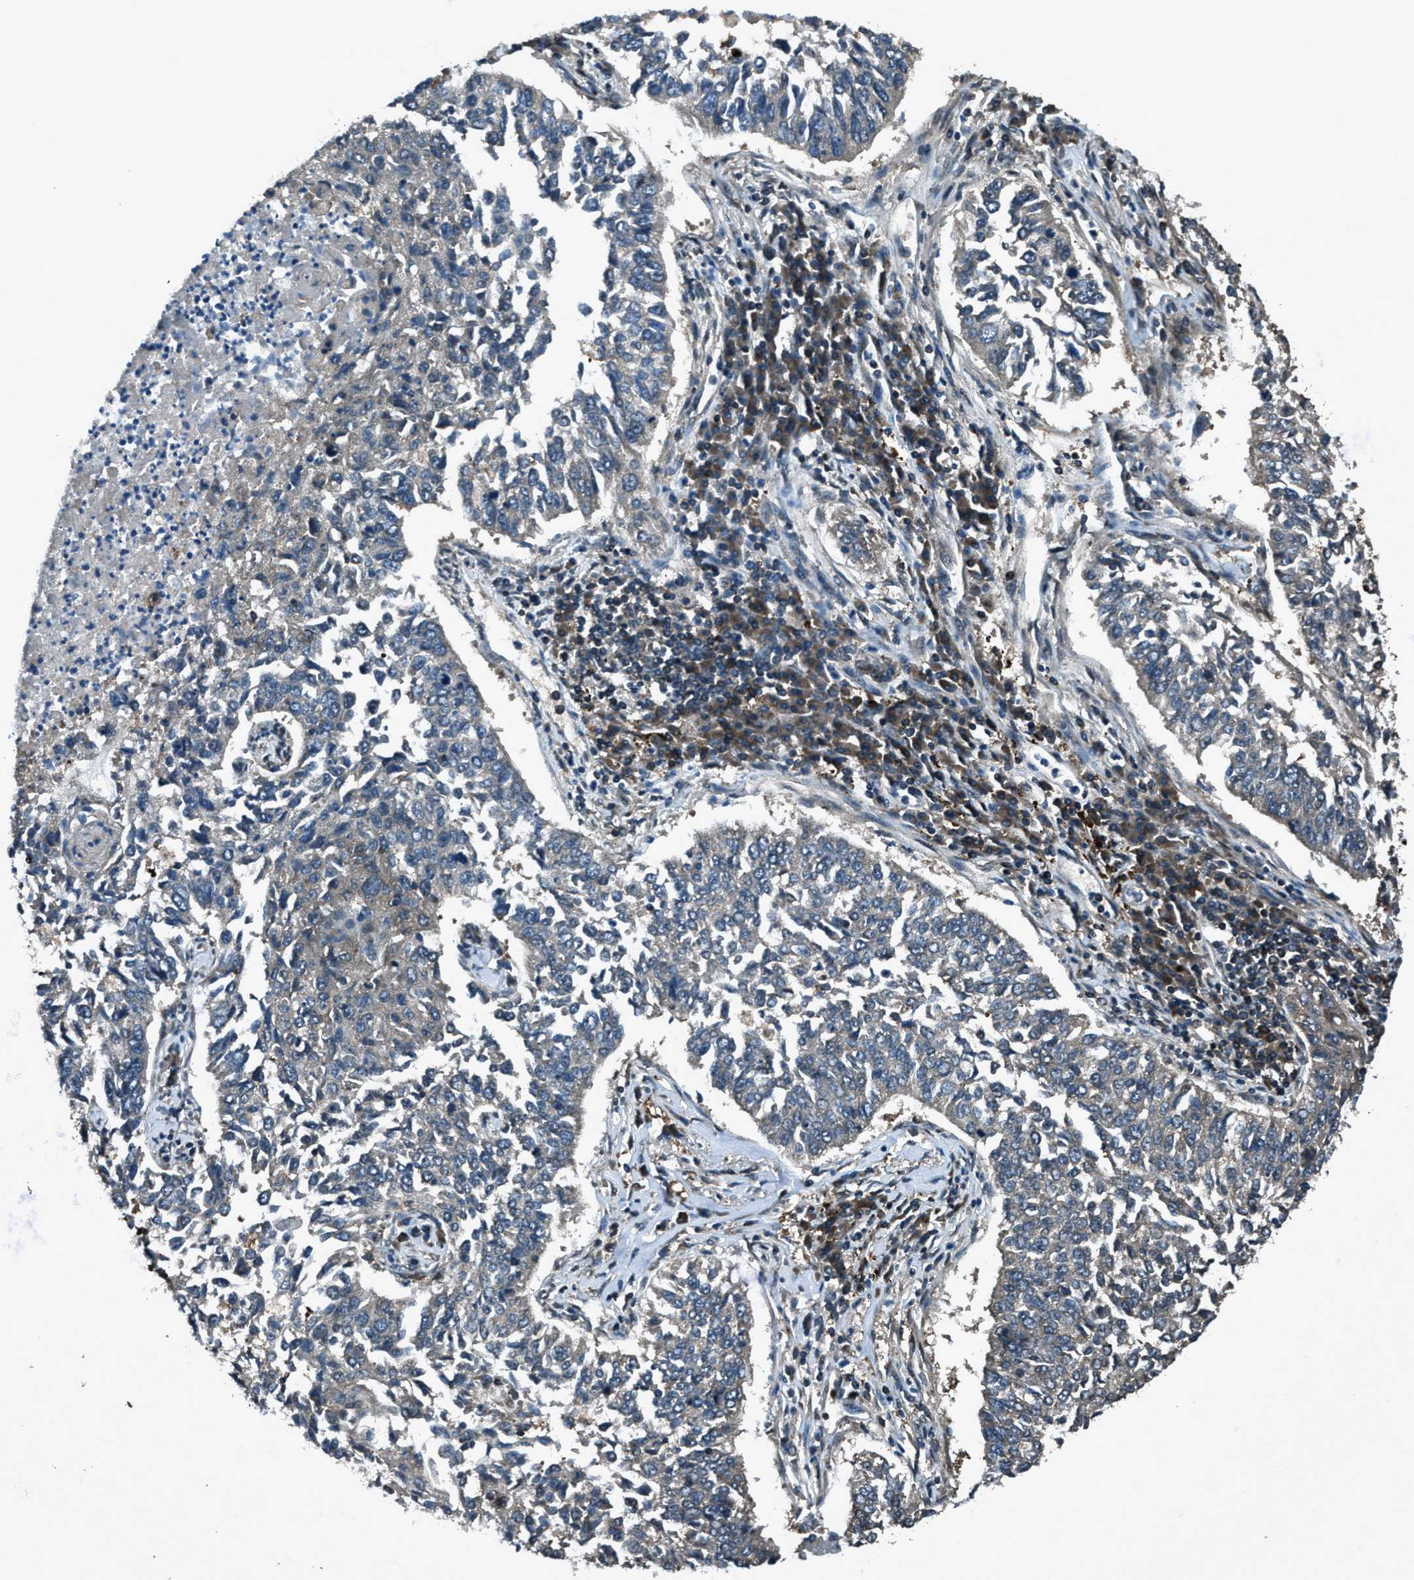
{"staining": {"intensity": "negative", "quantity": "none", "location": "none"}, "tissue": "lung cancer", "cell_type": "Tumor cells", "image_type": "cancer", "snomed": [{"axis": "morphology", "description": "Normal tissue, NOS"}, {"axis": "morphology", "description": "Squamous cell carcinoma, NOS"}, {"axis": "topography", "description": "Cartilage tissue"}, {"axis": "topography", "description": "Bronchus"}, {"axis": "topography", "description": "Lung"}], "caption": "DAB (3,3'-diaminobenzidine) immunohistochemical staining of human lung cancer (squamous cell carcinoma) displays no significant staining in tumor cells.", "gene": "TRIM4", "patient": {"sex": "female", "age": 49}}